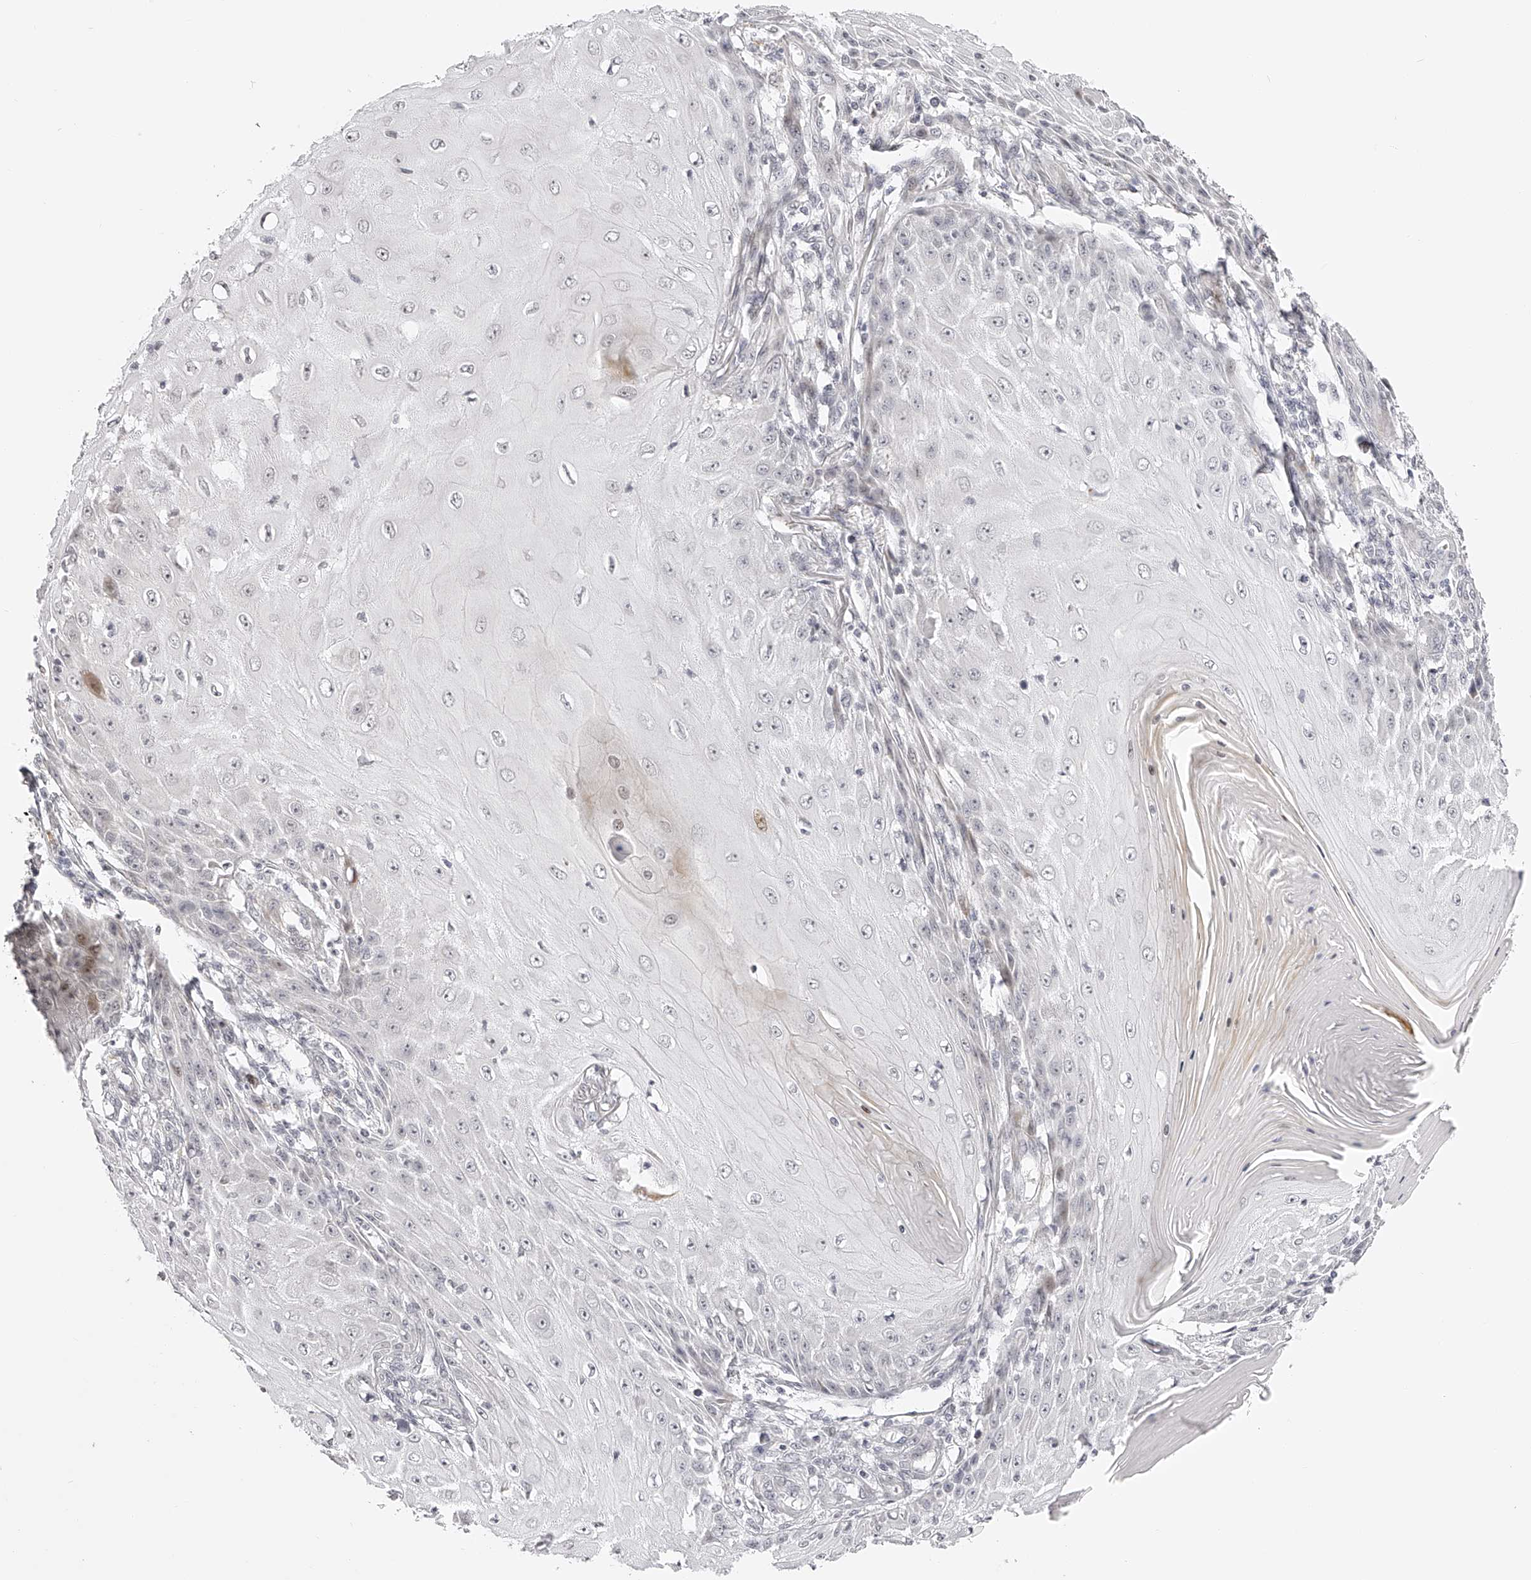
{"staining": {"intensity": "negative", "quantity": "none", "location": "none"}, "tissue": "skin cancer", "cell_type": "Tumor cells", "image_type": "cancer", "snomed": [{"axis": "morphology", "description": "Squamous cell carcinoma, NOS"}, {"axis": "topography", "description": "Skin"}], "caption": "This histopathology image is of skin squamous cell carcinoma stained with IHC to label a protein in brown with the nuclei are counter-stained blue. There is no staining in tumor cells.", "gene": "PLEKHG1", "patient": {"sex": "female", "age": 73}}